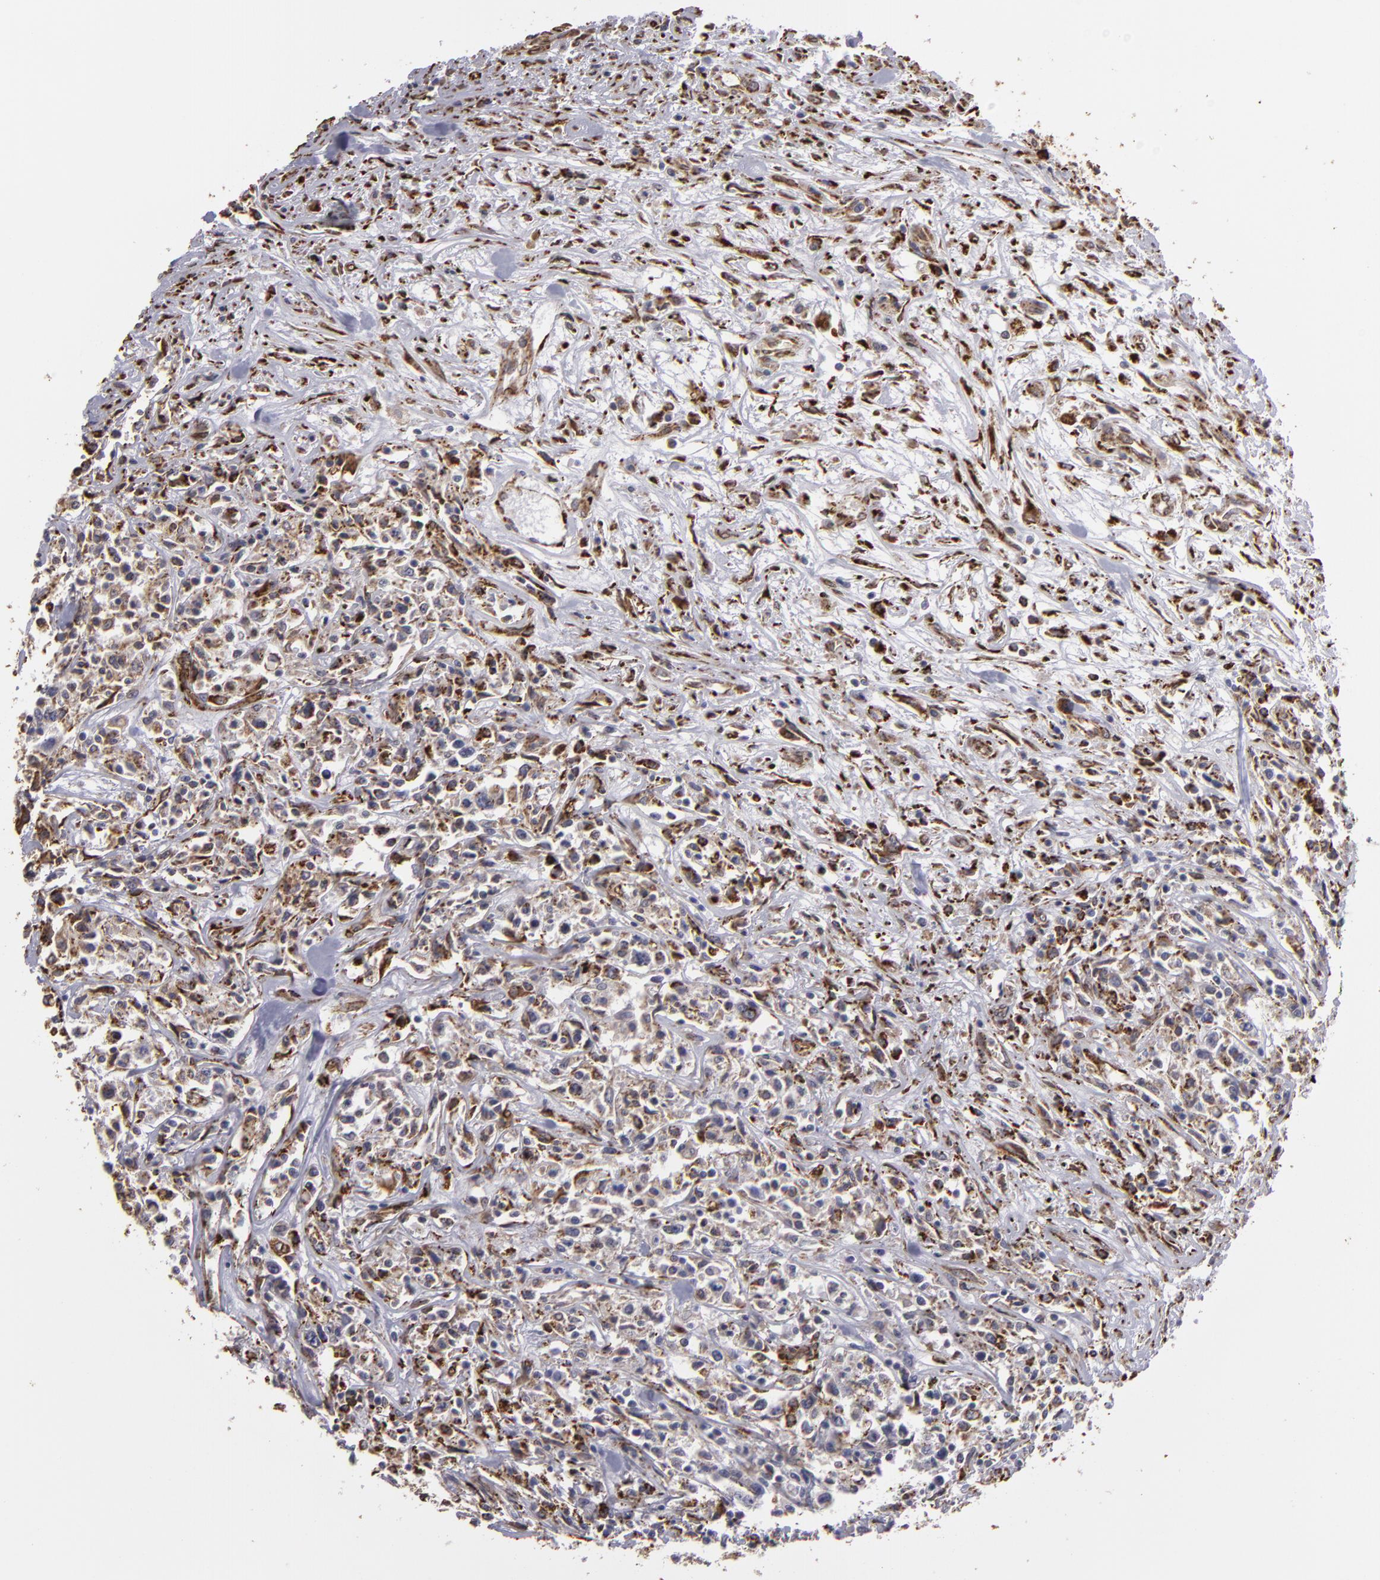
{"staining": {"intensity": "strong", "quantity": ">75%", "location": "cytoplasmic/membranous"}, "tissue": "lymphoma", "cell_type": "Tumor cells", "image_type": "cancer", "snomed": [{"axis": "morphology", "description": "Malignant lymphoma, non-Hodgkin's type, Low grade"}, {"axis": "topography", "description": "Small intestine"}], "caption": "IHC photomicrograph of neoplastic tissue: human low-grade malignant lymphoma, non-Hodgkin's type stained using immunohistochemistry (IHC) shows high levels of strong protein expression localized specifically in the cytoplasmic/membranous of tumor cells, appearing as a cytoplasmic/membranous brown color.", "gene": "CYB5R3", "patient": {"sex": "female", "age": 59}}